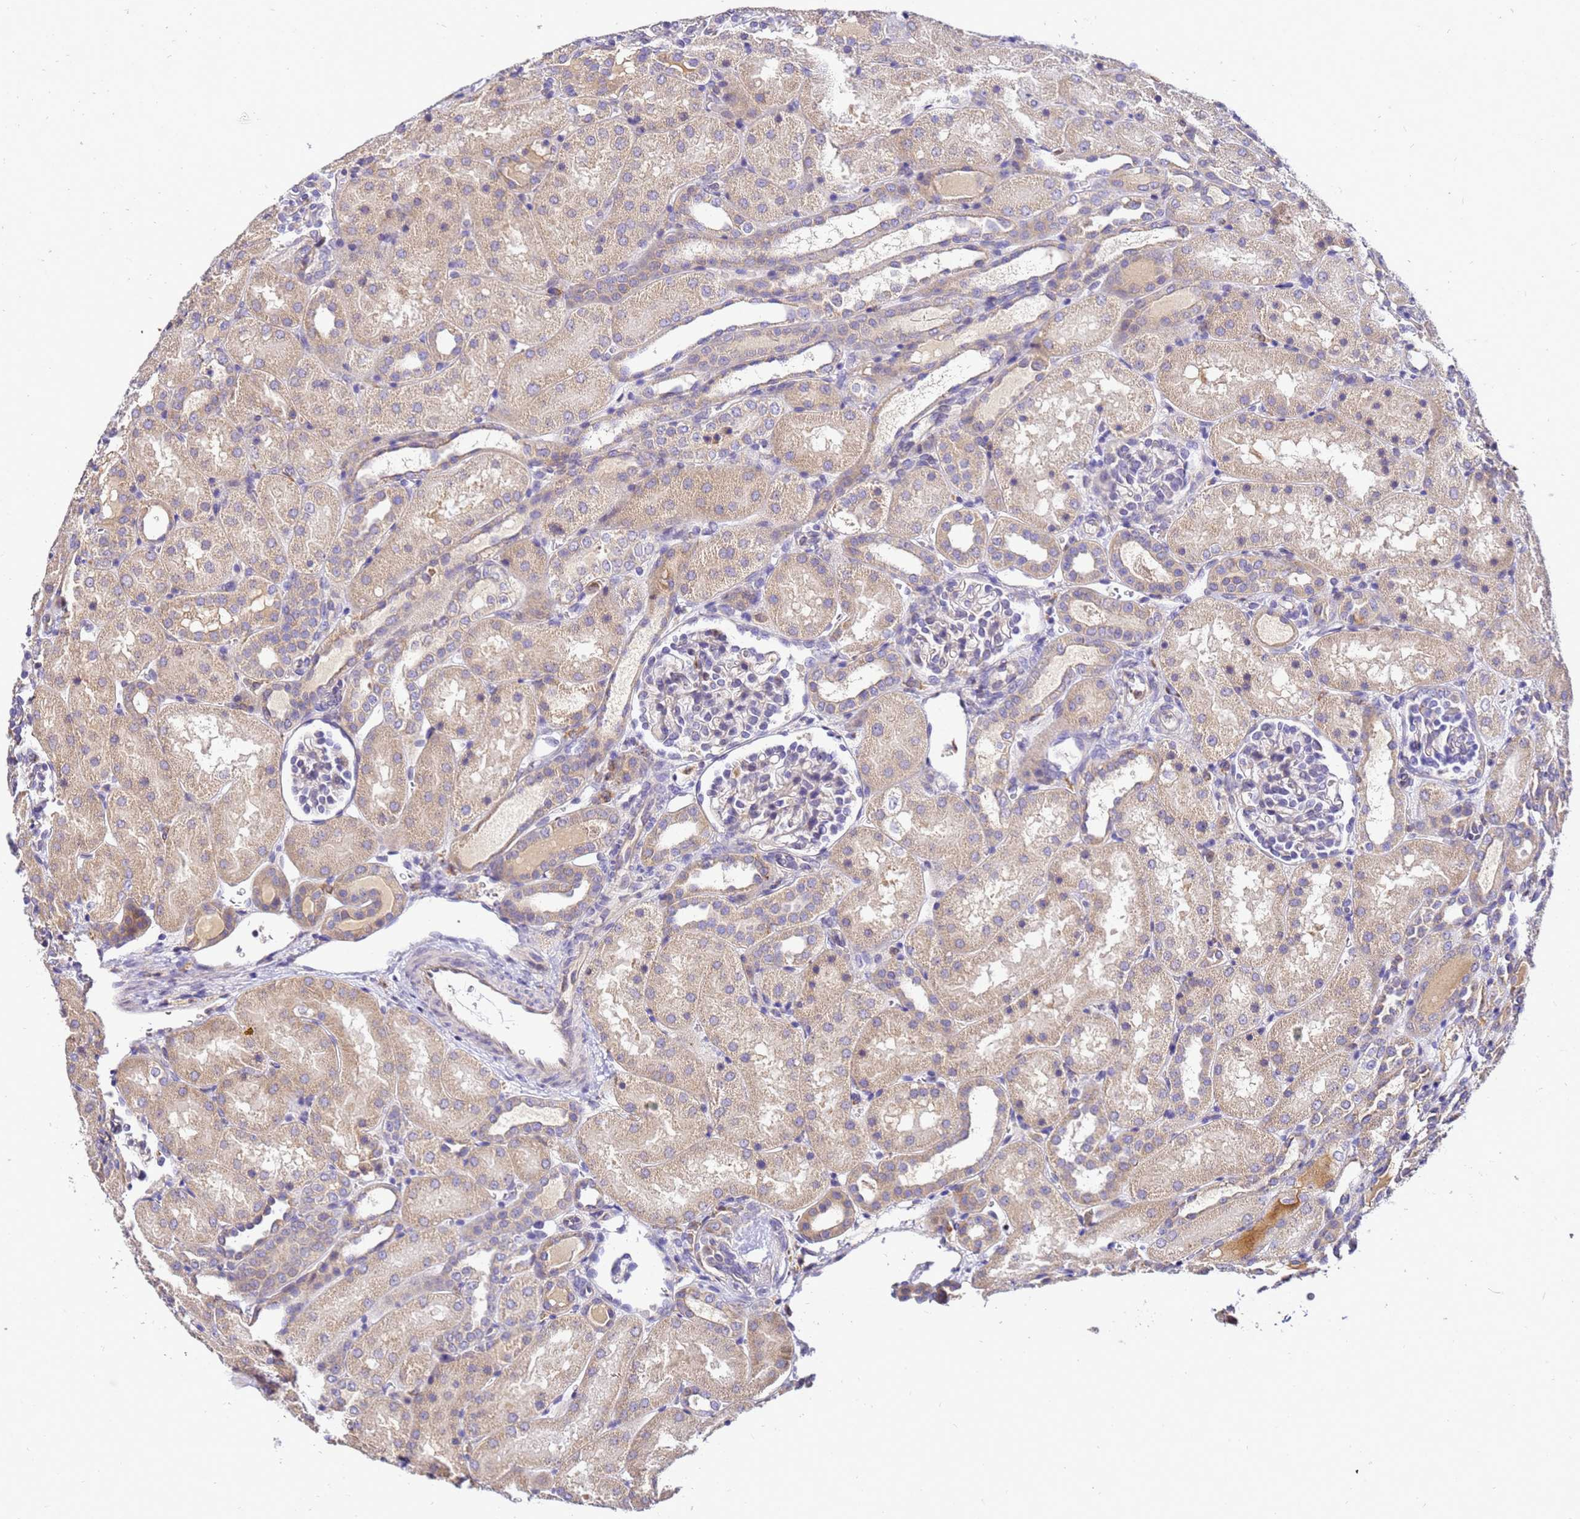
{"staining": {"intensity": "weak", "quantity": "25%-75%", "location": "cytoplasmic/membranous"}, "tissue": "kidney", "cell_type": "Cells in glomeruli", "image_type": "normal", "snomed": [{"axis": "morphology", "description": "Normal tissue, NOS"}, {"axis": "topography", "description": "Kidney"}], "caption": "Immunohistochemical staining of unremarkable human kidney reveals weak cytoplasmic/membranous protein positivity in about 25%-75% of cells in glomeruli.", "gene": "ADPGK", "patient": {"sex": "male", "age": 1}}